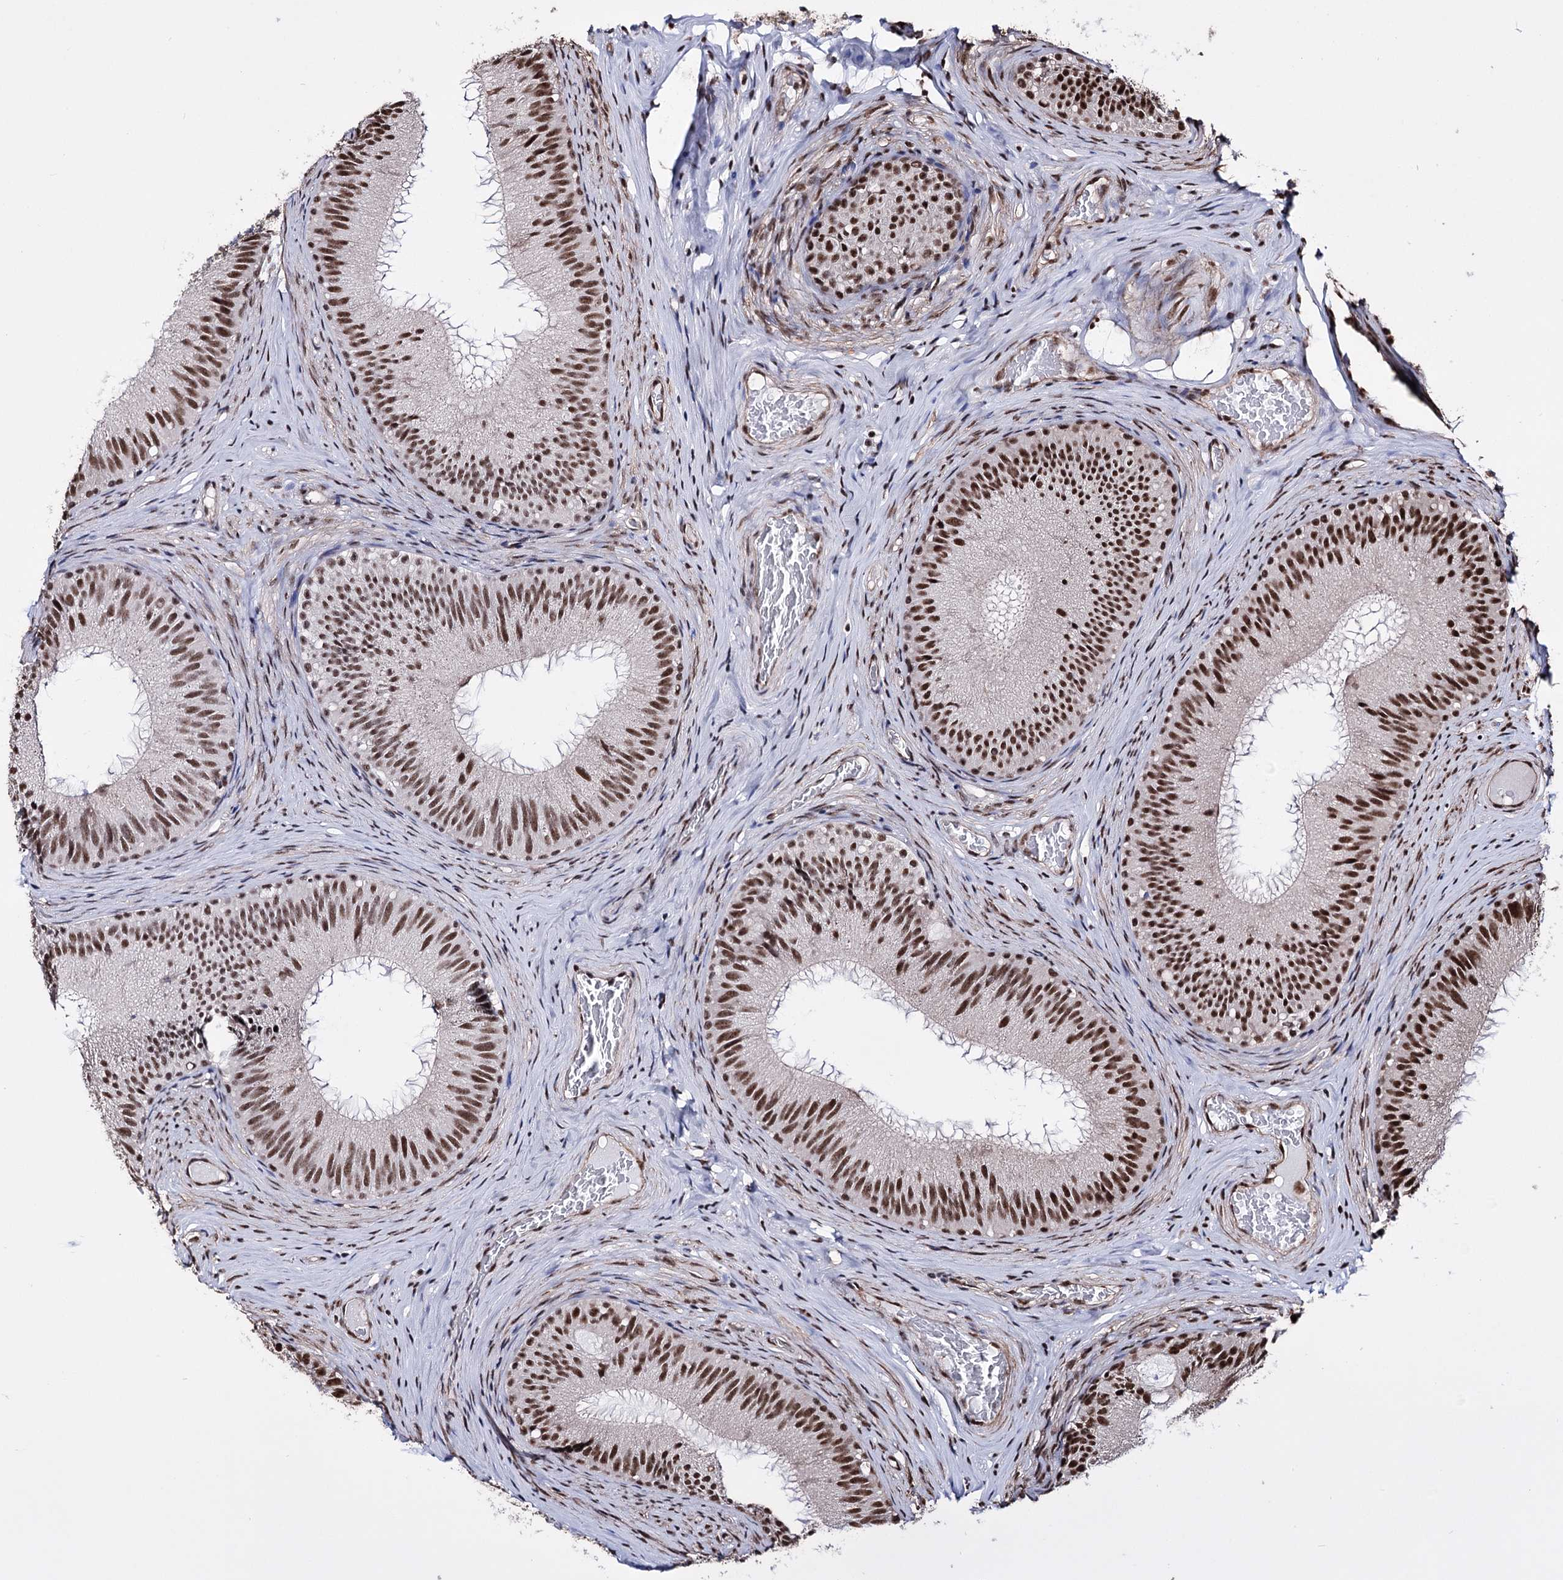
{"staining": {"intensity": "moderate", "quantity": ">75%", "location": "nuclear"}, "tissue": "epididymis", "cell_type": "Glandular cells", "image_type": "normal", "snomed": [{"axis": "morphology", "description": "Normal tissue, NOS"}, {"axis": "topography", "description": "Epididymis"}], "caption": "Moderate nuclear protein positivity is identified in approximately >75% of glandular cells in epididymis. (DAB IHC, brown staining for protein, blue staining for nuclei).", "gene": "CHMP7", "patient": {"sex": "male", "age": 34}}